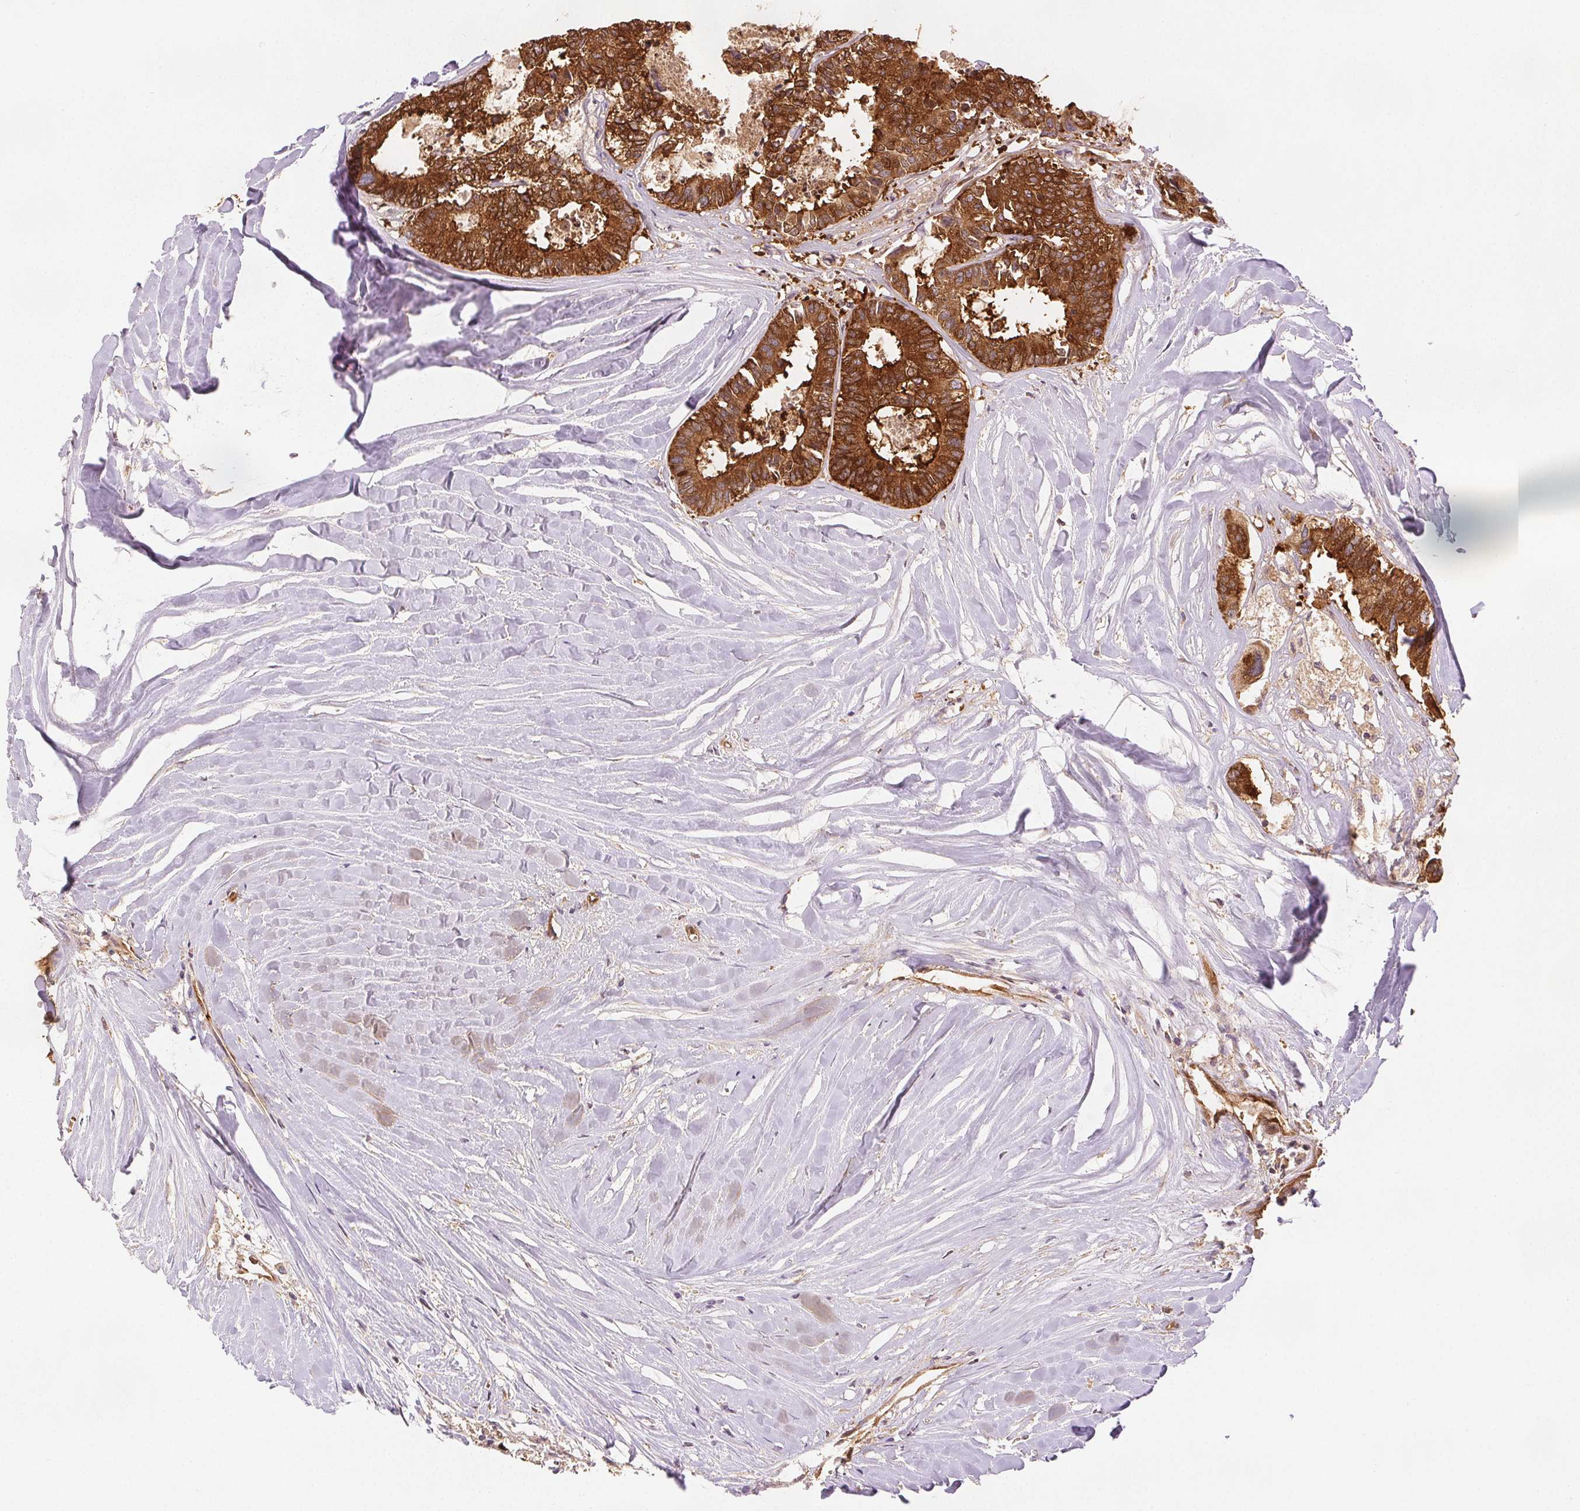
{"staining": {"intensity": "strong", "quantity": ">75%", "location": "cytoplasmic/membranous"}, "tissue": "colorectal cancer", "cell_type": "Tumor cells", "image_type": "cancer", "snomed": [{"axis": "morphology", "description": "Adenocarcinoma, NOS"}, {"axis": "topography", "description": "Colon"}, {"axis": "topography", "description": "Rectum"}], "caption": "A brown stain highlights strong cytoplasmic/membranous expression of a protein in adenocarcinoma (colorectal) tumor cells.", "gene": "DIAPH2", "patient": {"sex": "male", "age": 57}}